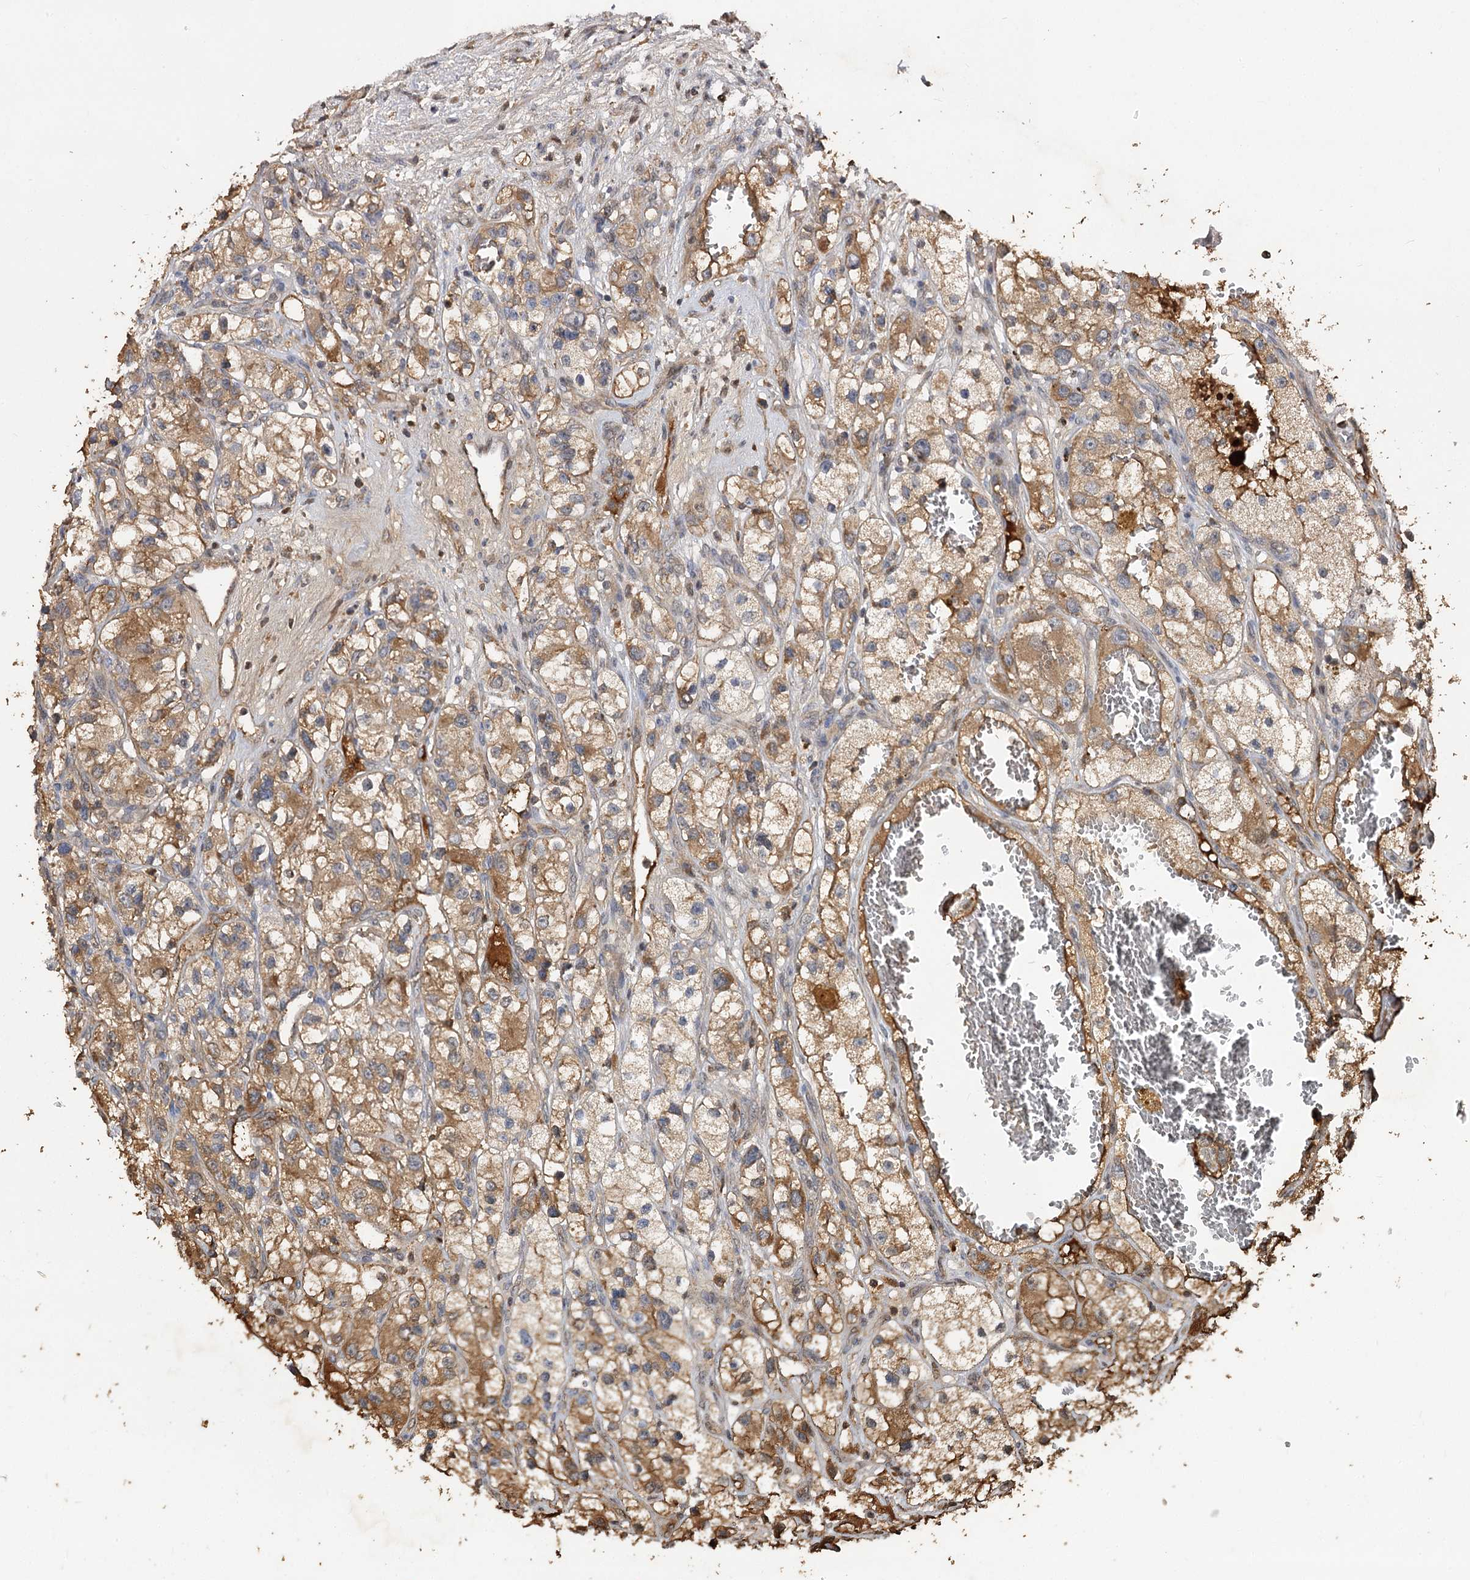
{"staining": {"intensity": "moderate", "quantity": ">75%", "location": "cytoplasmic/membranous"}, "tissue": "renal cancer", "cell_type": "Tumor cells", "image_type": "cancer", "snomed": [{"axis": "morphology", "description": "Adenocarcinoma, NOS"}, {"axis": "topography", "description": "Kidney"}], "caption": "The image shows staining of renal cancer (adenocarcinoma), revealing moderate cytoplasmic/membranous protein positivity (brown color) within tumor cells.", "gene": "ARL13A", "patient": {"sex": "female", "age": 57}}